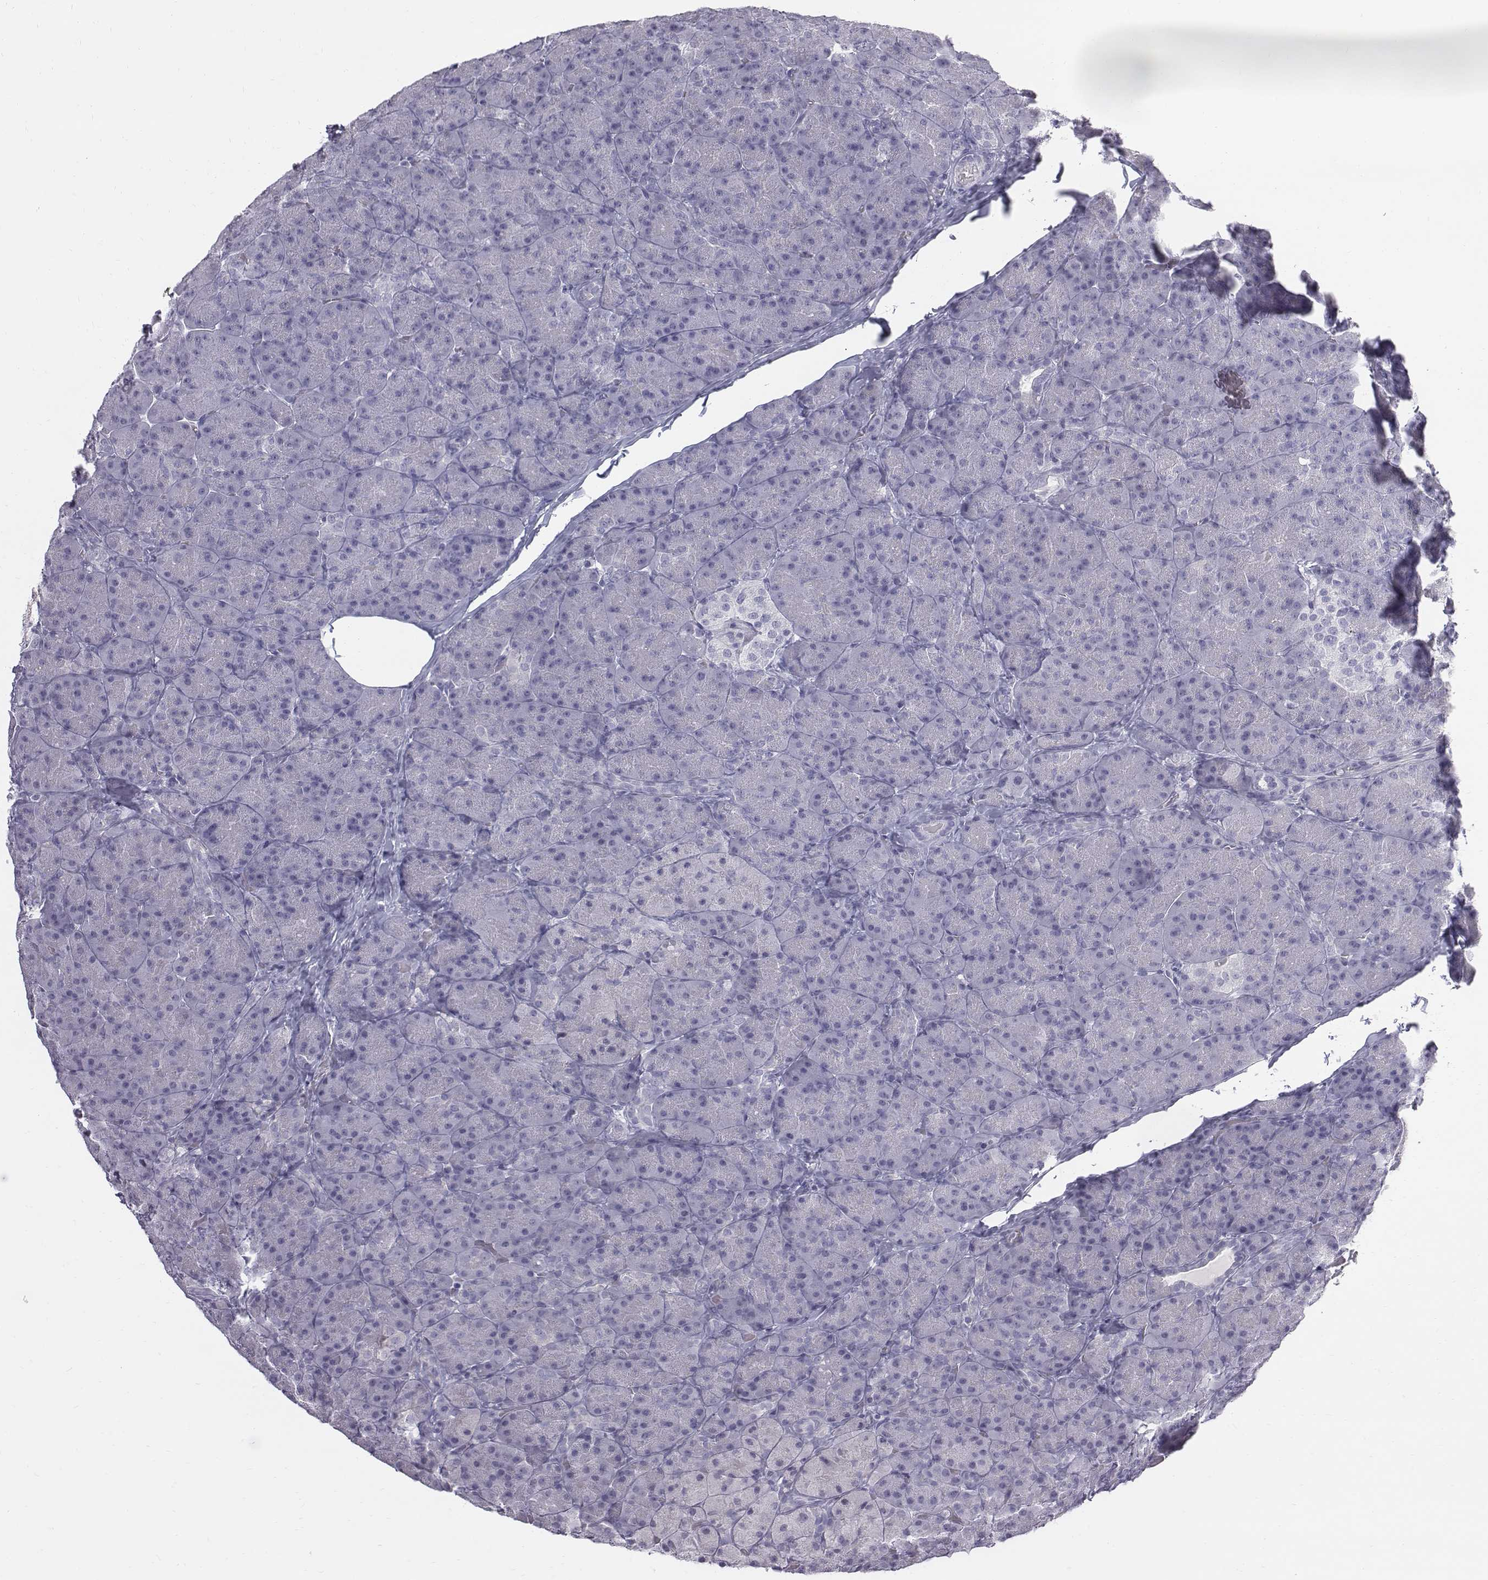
{"staining": {"intensity": "negative", "quantity": "none", "location": "none"}, "tissue": "pancreas", "cell_type": "Exocrine glandular cells", "image_type": "normal", "snomed": [{"axis": "morphology", "description": "Normal tissue, NOS"}, {"axis": "topography", "description": "Pancreas"}], "caption": "Protein analysis of benign pancreas shows no significant positivity in exocrine glandular cells. (Stains: DAB (3,3'-diaminobenzidine) immunohistochemistry with hematoxylin counter stain, Microscopy: brightfield microscopy at high magnification).", "gene": "C6orf58", "patient": {"sex": "male", "age": 57}}